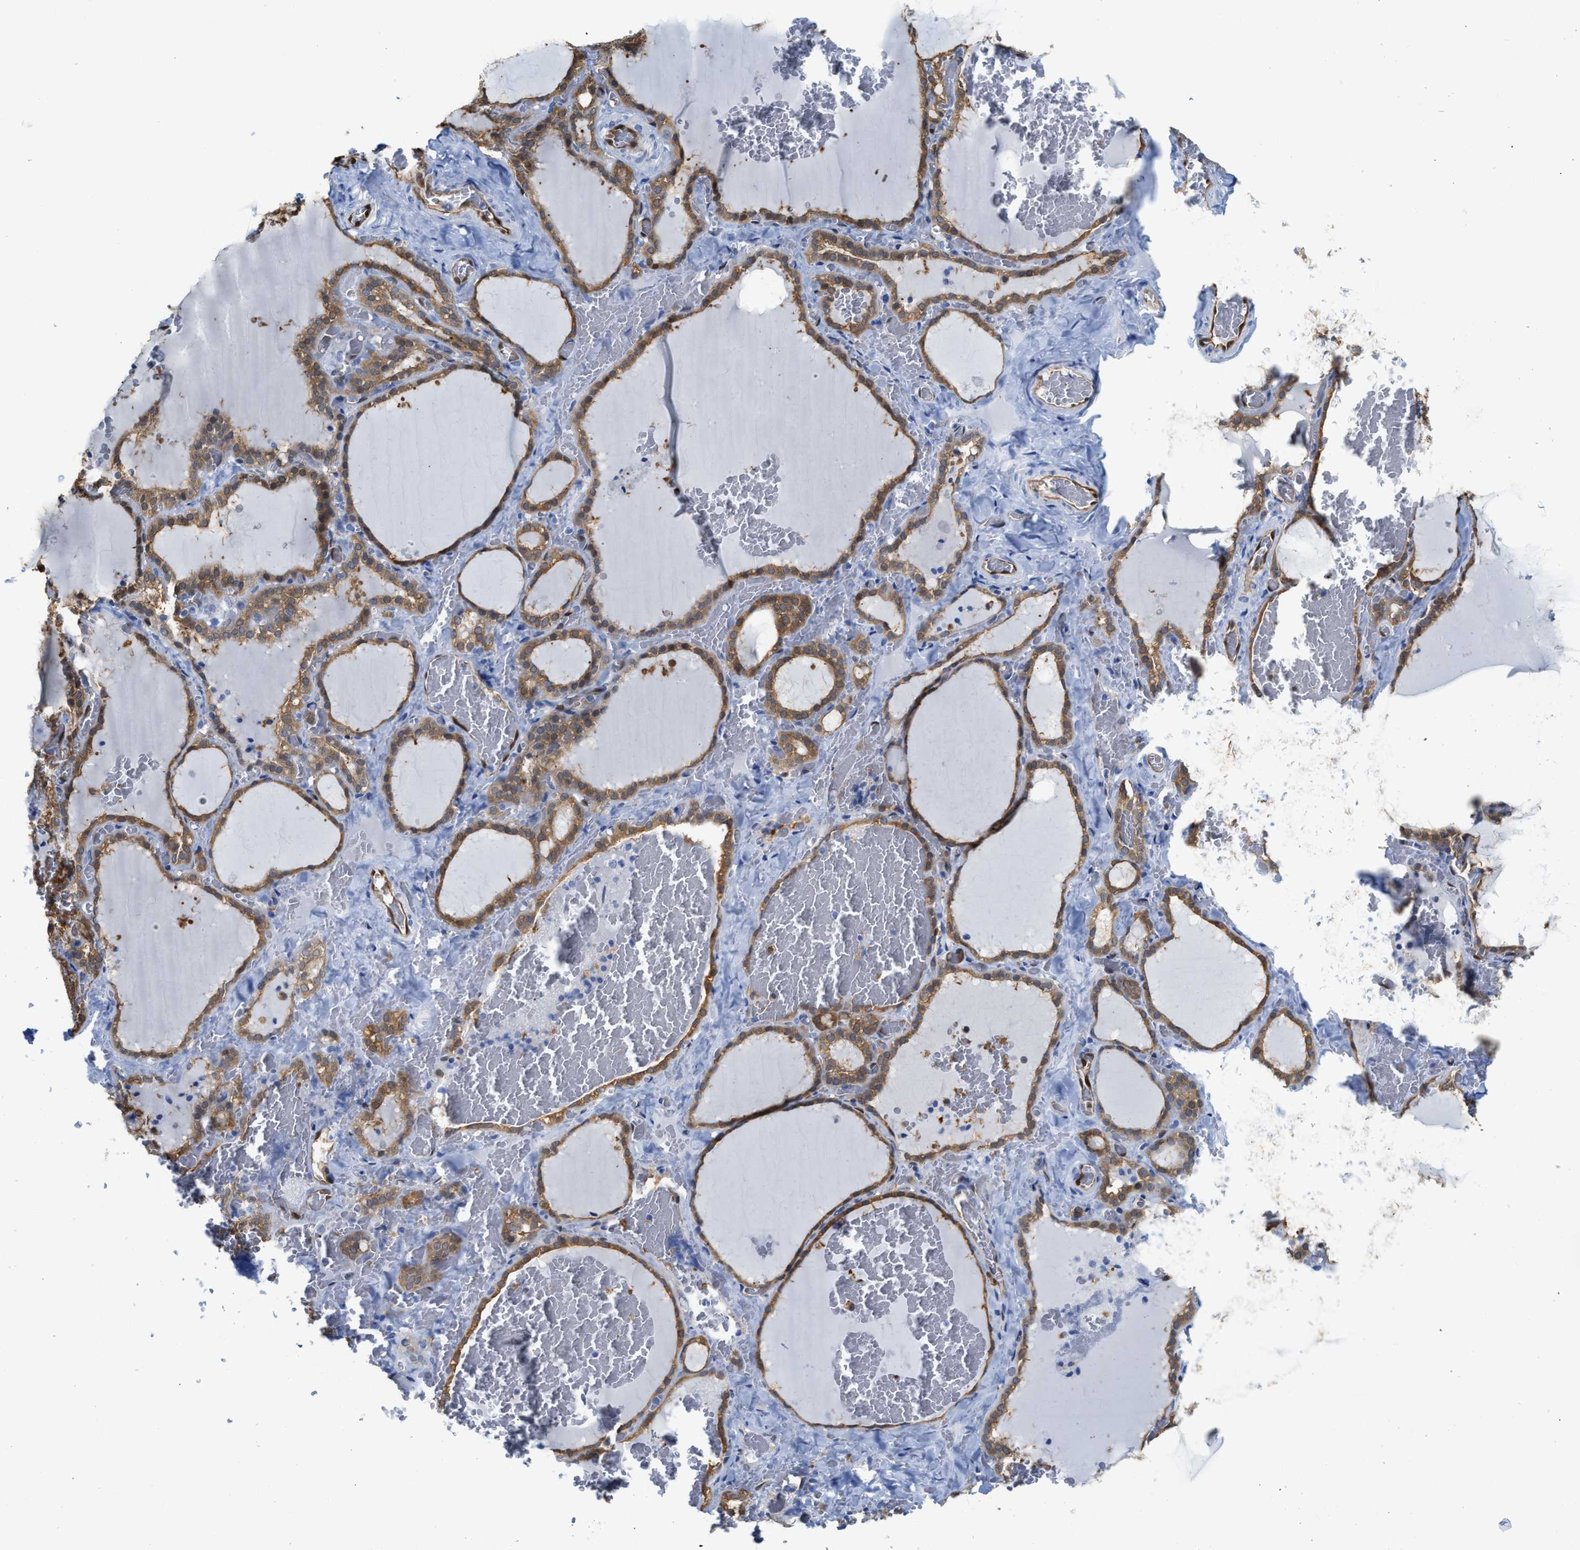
{"staining": {"intensity": "moderate", "quantity": ">75%", "location": "cytoplasmic/membranous"}, "tissue": "thyroid gland", "cell_type": "Glandular cells", "image_type": "normal", "snomed": [{"axis": "morphology", "description": "Normal tissue, NOS"}, {"axis": "topography", "description": "Thyroid gland"}], "caption": "Immunohistochemistry (IHC) (DAB) staining of benign human thyroid gland demonstrates moderate cytoplasmic/membranous protein expression in about >75% of glandular cells.", "gene": "ASS1", "patient": {"sex": "female", "age": 22}}